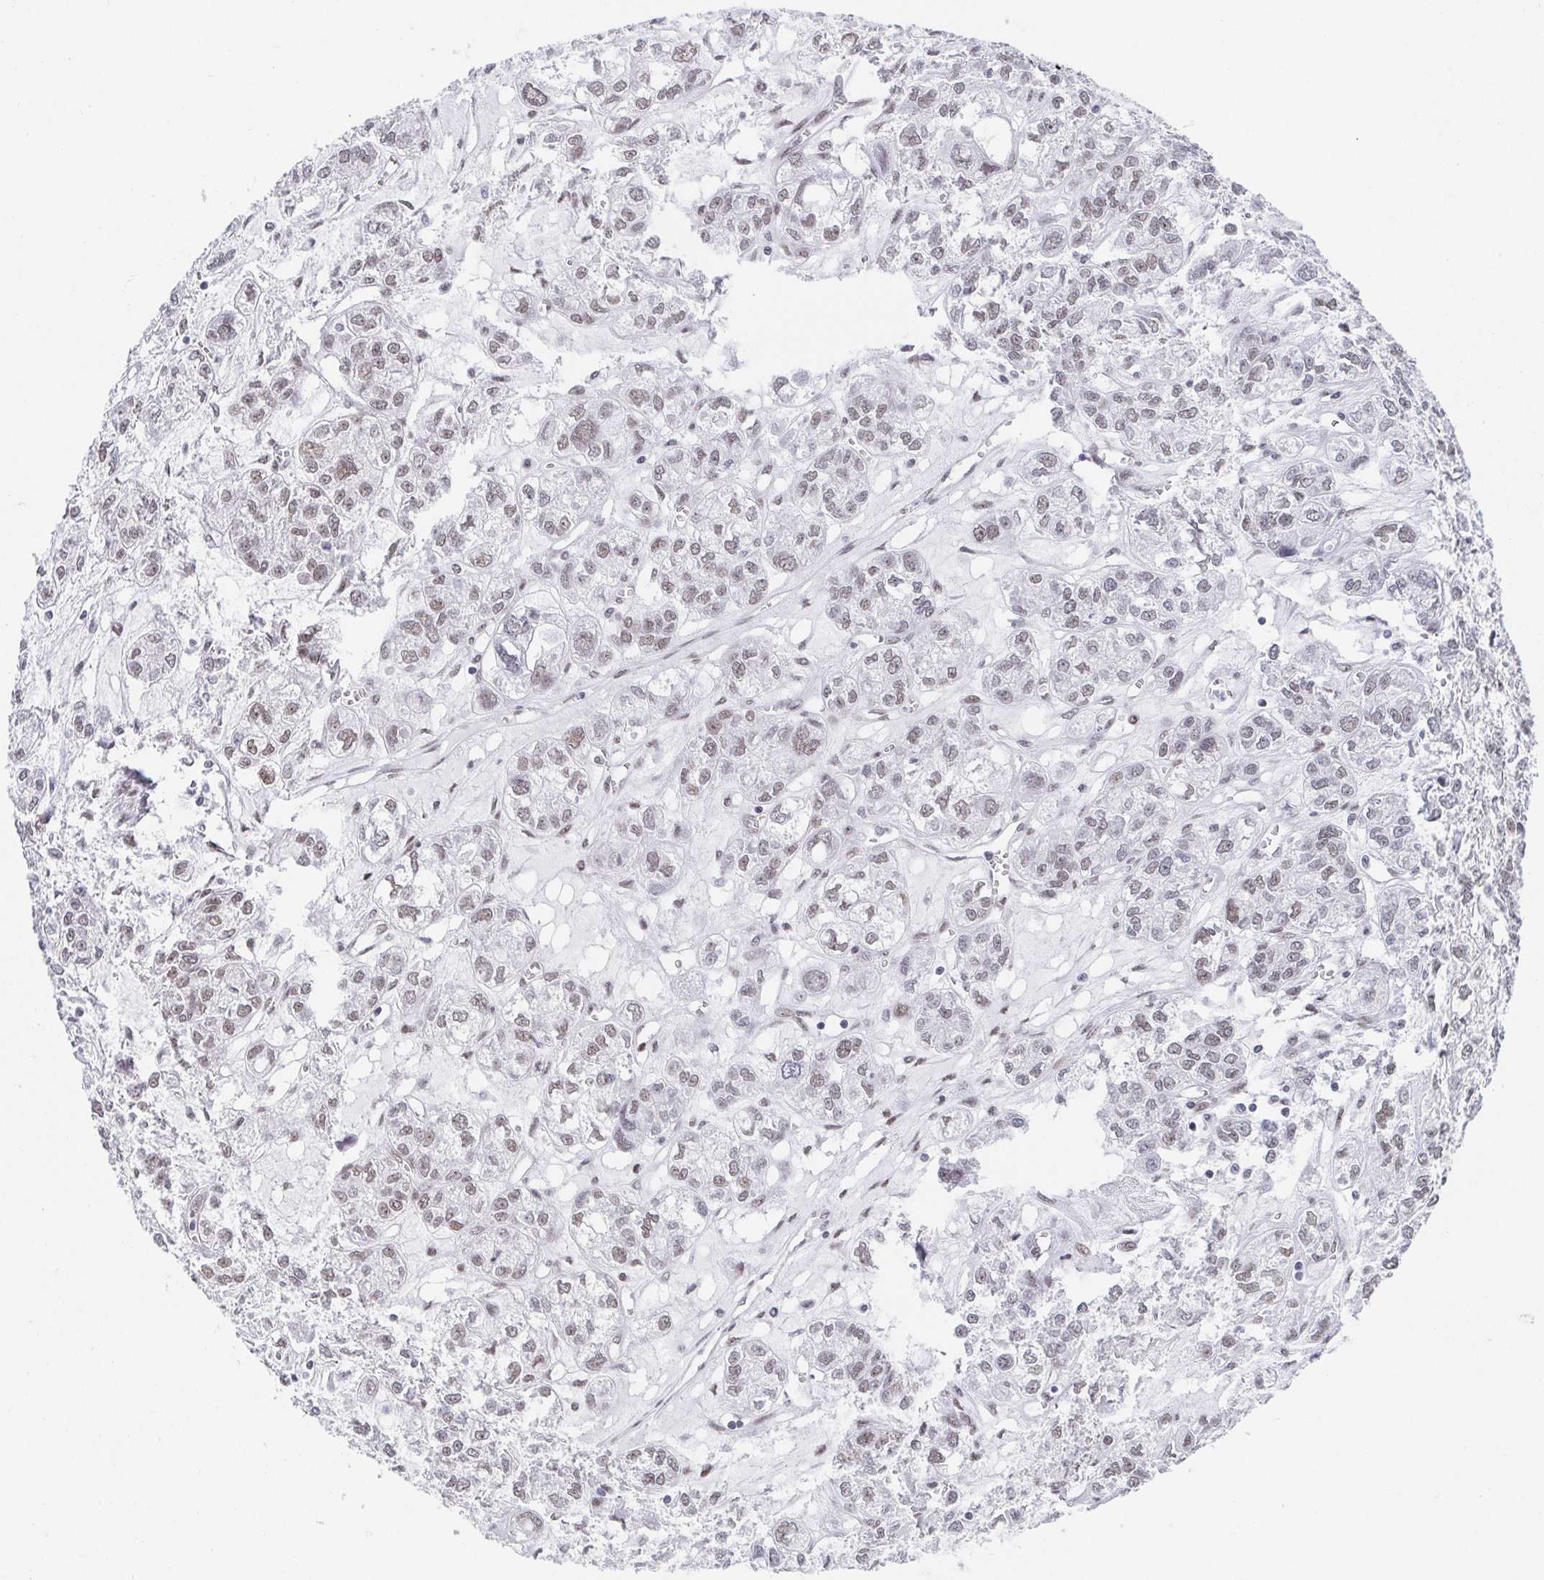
{"staining": {"intensity": "weak", "quantity": "25%-75%", "location": "nuclear"}, "tissue": "ovarian cancer", "cell_type": "Tumor cells", "image_type": "cancer", "snomed": [{"axis": "morphology", "description": "Carcinoma, endometroid"}, {"axis": "topography", "description": "Ovary"}], "caption": "DAB (3,3'-diaminobenzidine) immunohistochemical staining of ovarian endometroid carcinoma reveals weak nuclear protein expression in approximately 25%-75% of tumor cells. Nuclei are stained in blue.", "gene": "SLC7A10", "patient": {"sex": "female", "age": 64}}